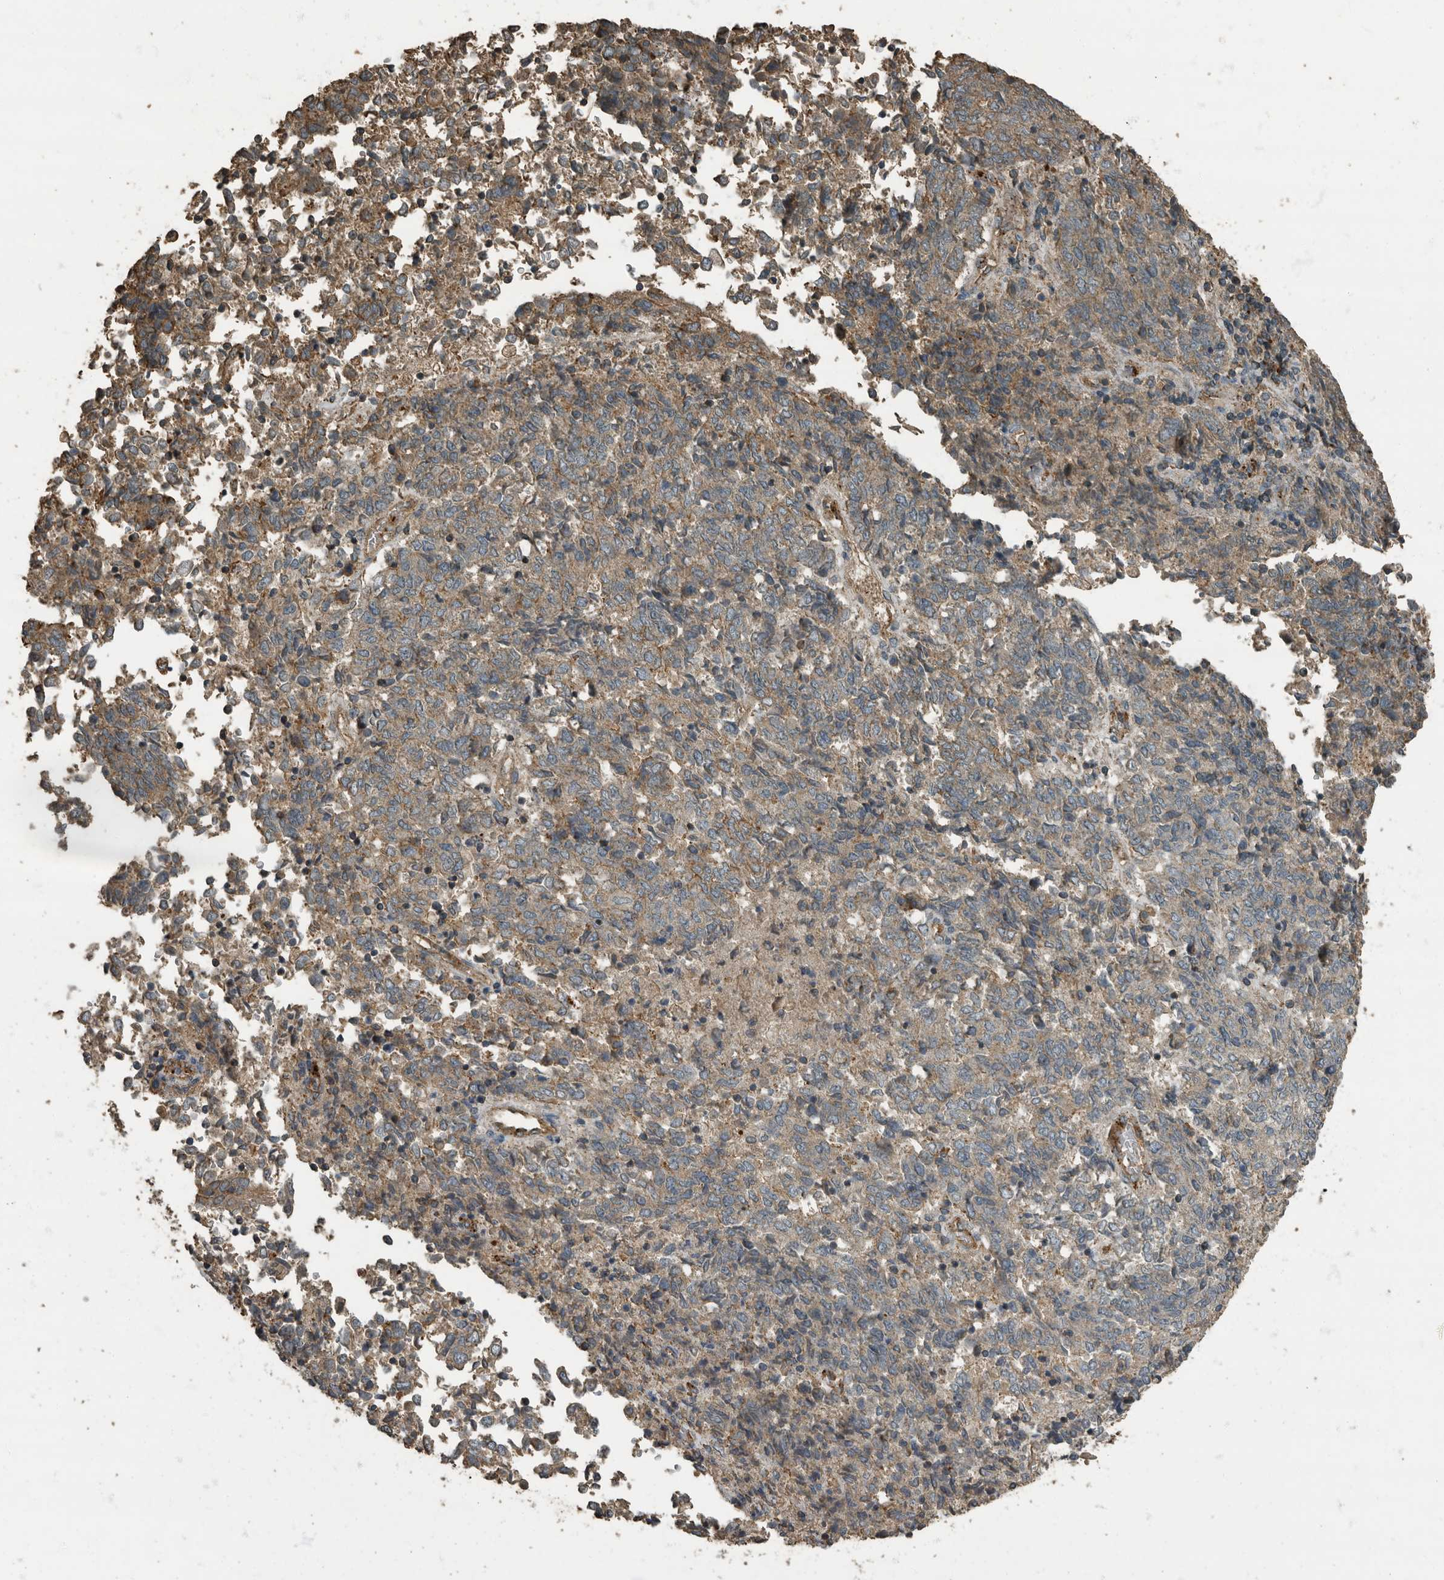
{"staining": {"intensity": "weak", "quantity": "25%-75%", "location": "cytoplasmic/membranous"}, "tissue": "endometrial cancer", "cell_type": "Tumor cells", "image_type": "cancer", "snomed": [{"axis": "morphology", "description": "Adenocarcinoma, NOS"}, {"axis": "topography", "description": "Endometrium"}], "caption": "Endometrial adenocarcinoma stained for a protein reveals weak cytoplasmic/membranous positivity in tumor cells. The protein of interest is stained brown, and the nuclei are stained in blue (DAB IHC with brightfield microscopy, high magnification).", "gene": "IL15RA", "patient": {"sex": "female", "age": 80}}